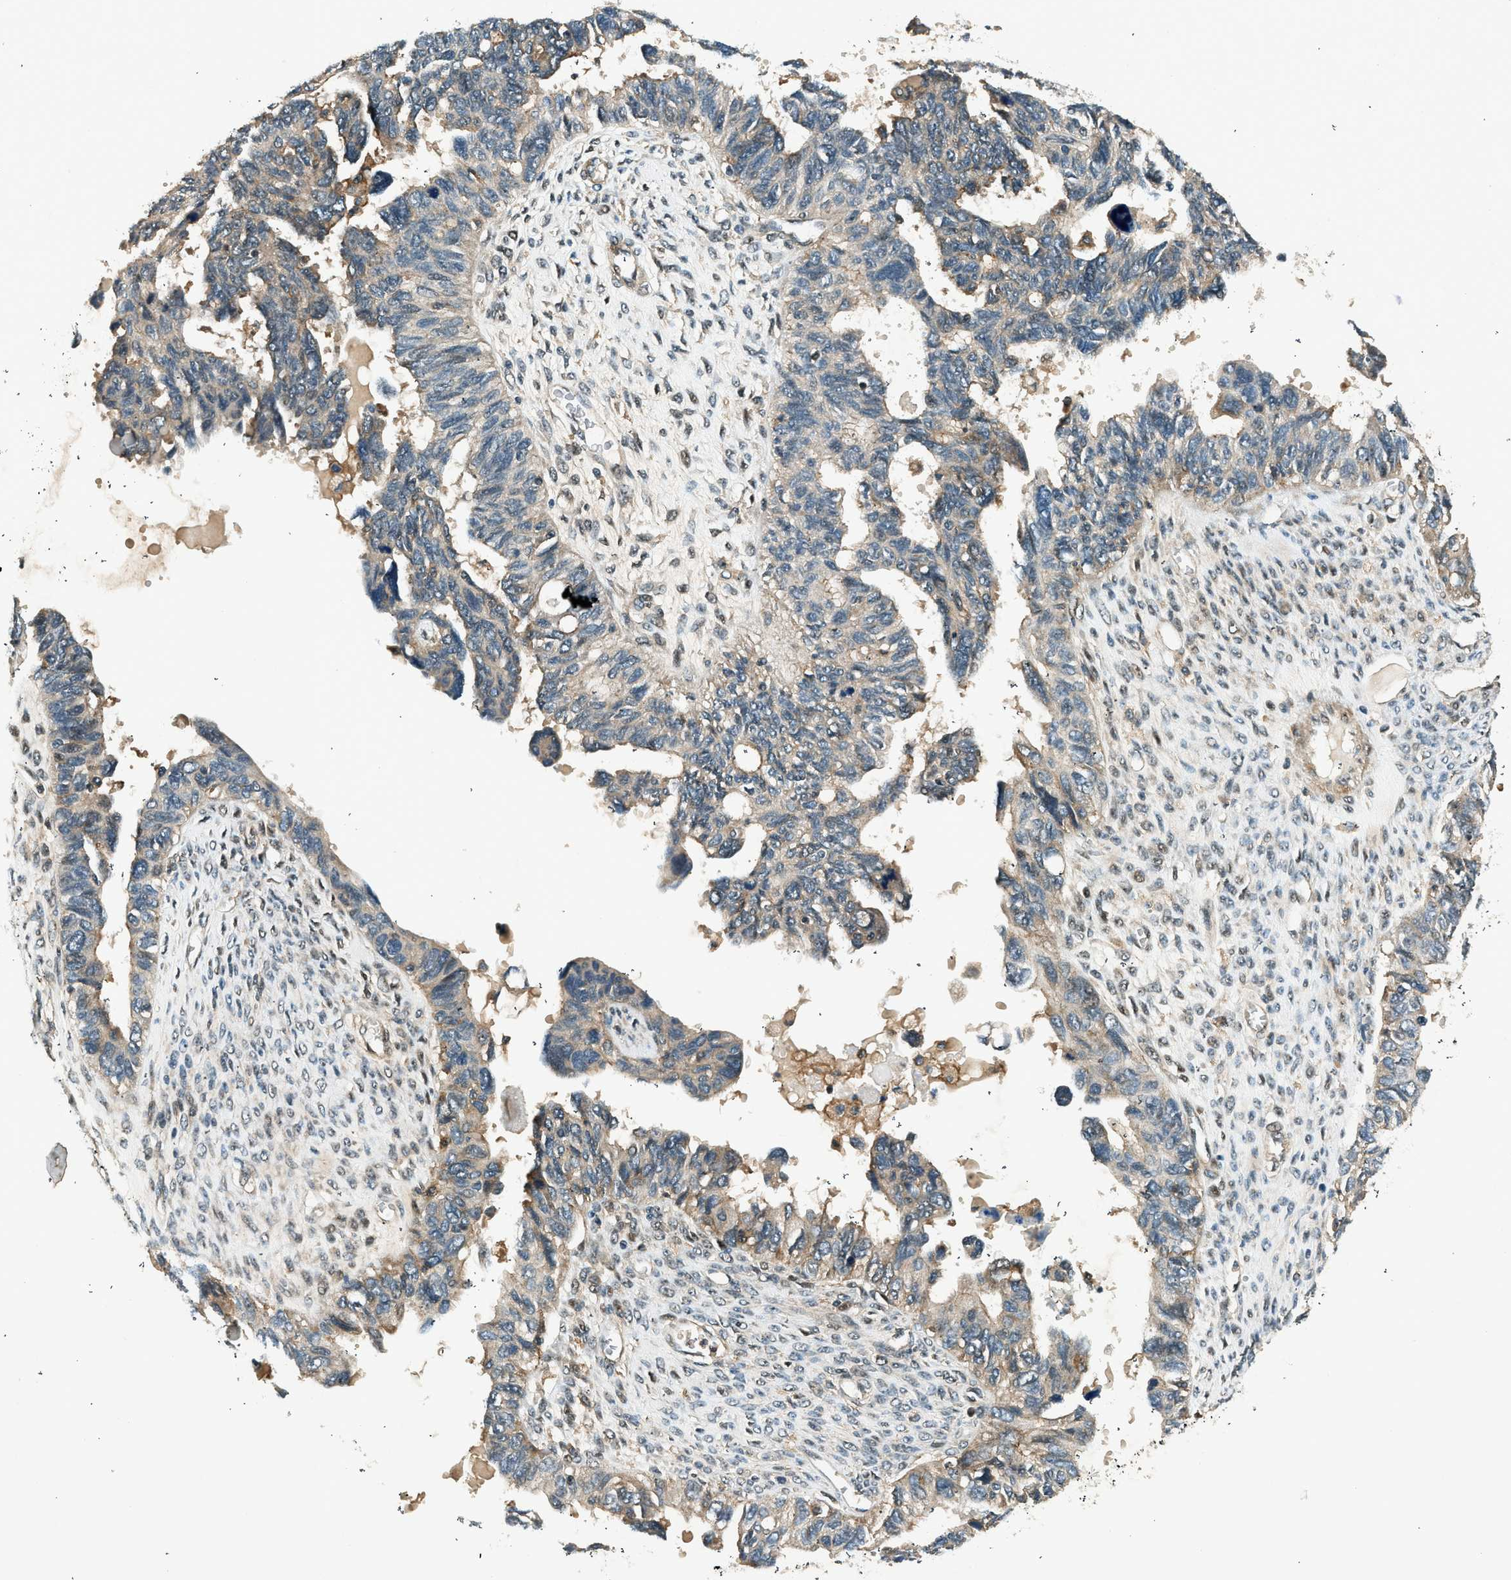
{"staining": {"intensity": "moderate", "quantity": "<25%", "location": "cytoplasmic/membranous"}, "tissue": "ovarian cancer", "cell_type": "Tumor cells", "image_type": "cancer", "snomed": [{"axis": "morphology", "description": "Cystadenocarcinoma, serous, NOS"}, {"axis": "topography", "description": "Ovary"}], "caption": "Human serous cystadenocarcinoma (ovarian) stained with a protein marker displays moderate staining in tumor cells.", "gene": "ARHGEF11", "patient": {"sex": "female", "age": 79}}